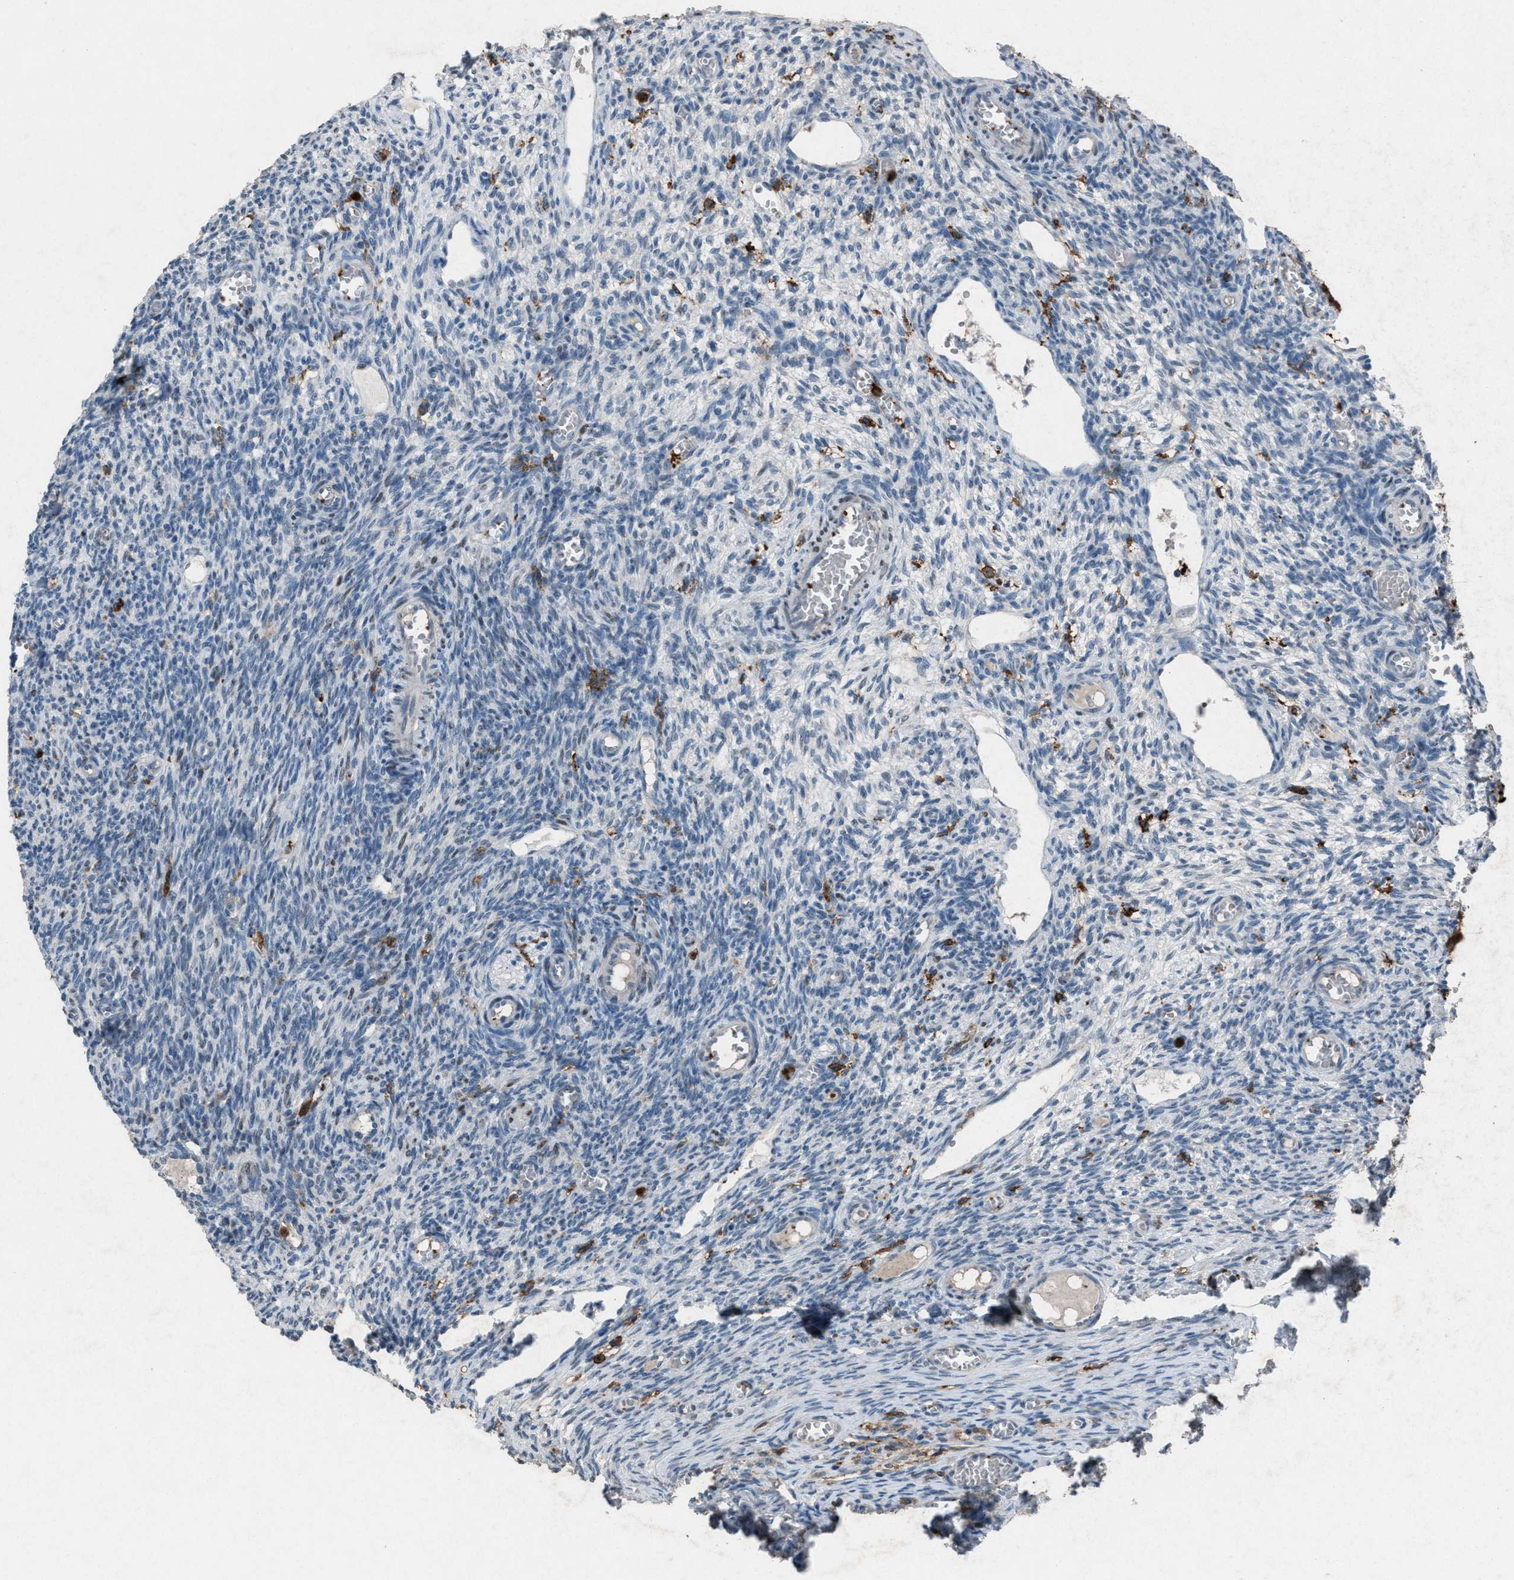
{"staining": {"intensity": "negative", "quantity": "none", "location": "none"}, "tissue": "ovary", "cell_type": "Ovarian stroma cells", "image_type": "normal", "snomed": [{"axis": "morphology", "description": "Normal tissue, NOS"}, {"axis": "topography", "description": "Ovary"}], "caption": "Ovarian stroma cells show no significant protein expression in normal ovary. (Stains: DAB (3,3'-diaminobenzidine) immunohistochemistry with hematoxylin counter stain, Microscopy: brightfield microscopy at high magnification).", "gene": "FCER1G", "patient": {"sex": "female", "age": 27}}